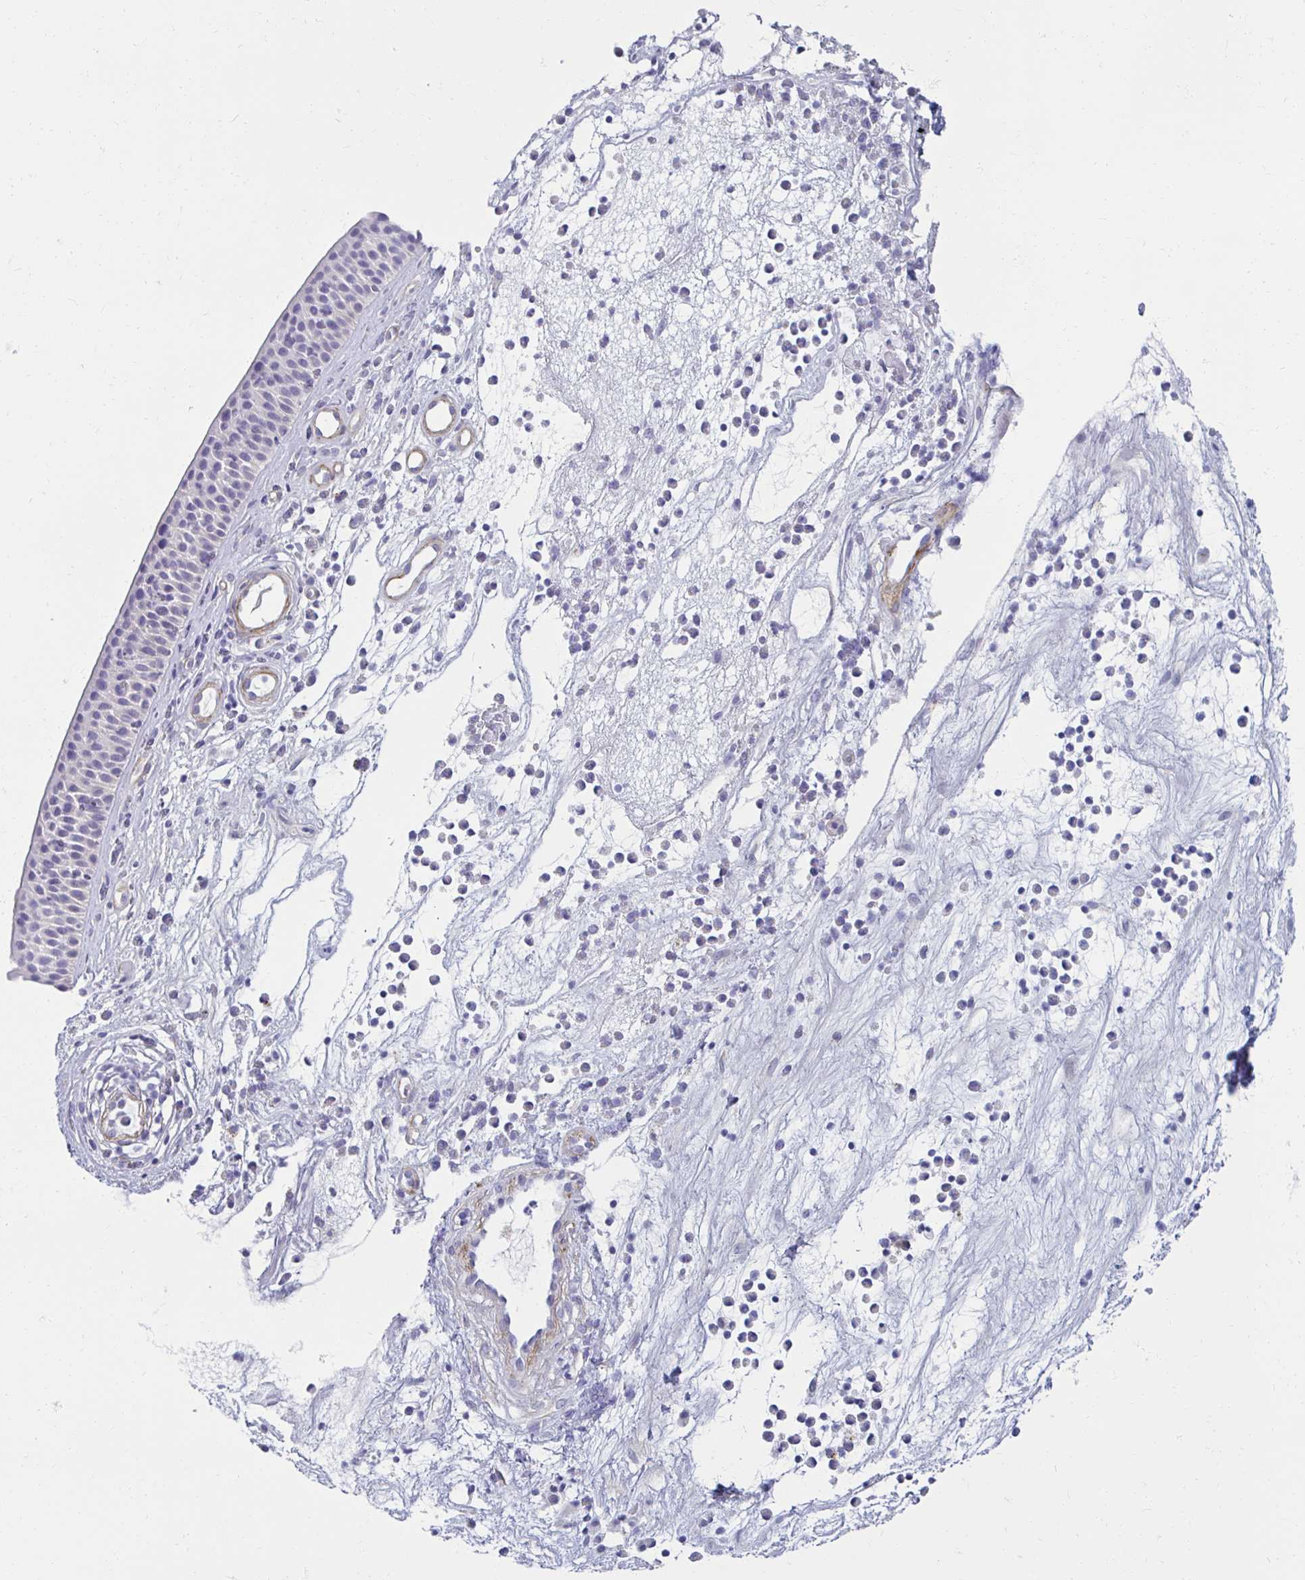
{"staining": {"intensity": "negative", "quantity": "none", "location": "none"}, "tissue": "nasopharynx", "cell_type": "Respiratory epithelial cells", "image_type": "normal", "snomed": [{"axis": "morphology", "description": "Normal tissue, NOS"}, {"axis": "topography", "description": "Nasopharynx"}], "caption": "An immunohistochemistry photomicrograph of benign nasopharynx is shown. There is no staining in respiratory epithelial cells of nasopharynx. The staining was performed using DAB (3,3'-diaminobenzidine) to visualize the protein expression in brown, while the nuclei were stained in blue with hematoxylin (Magnification: 20x).", "gene": "ANKRD62", "patient": {"sex": "male", "age": 56}}